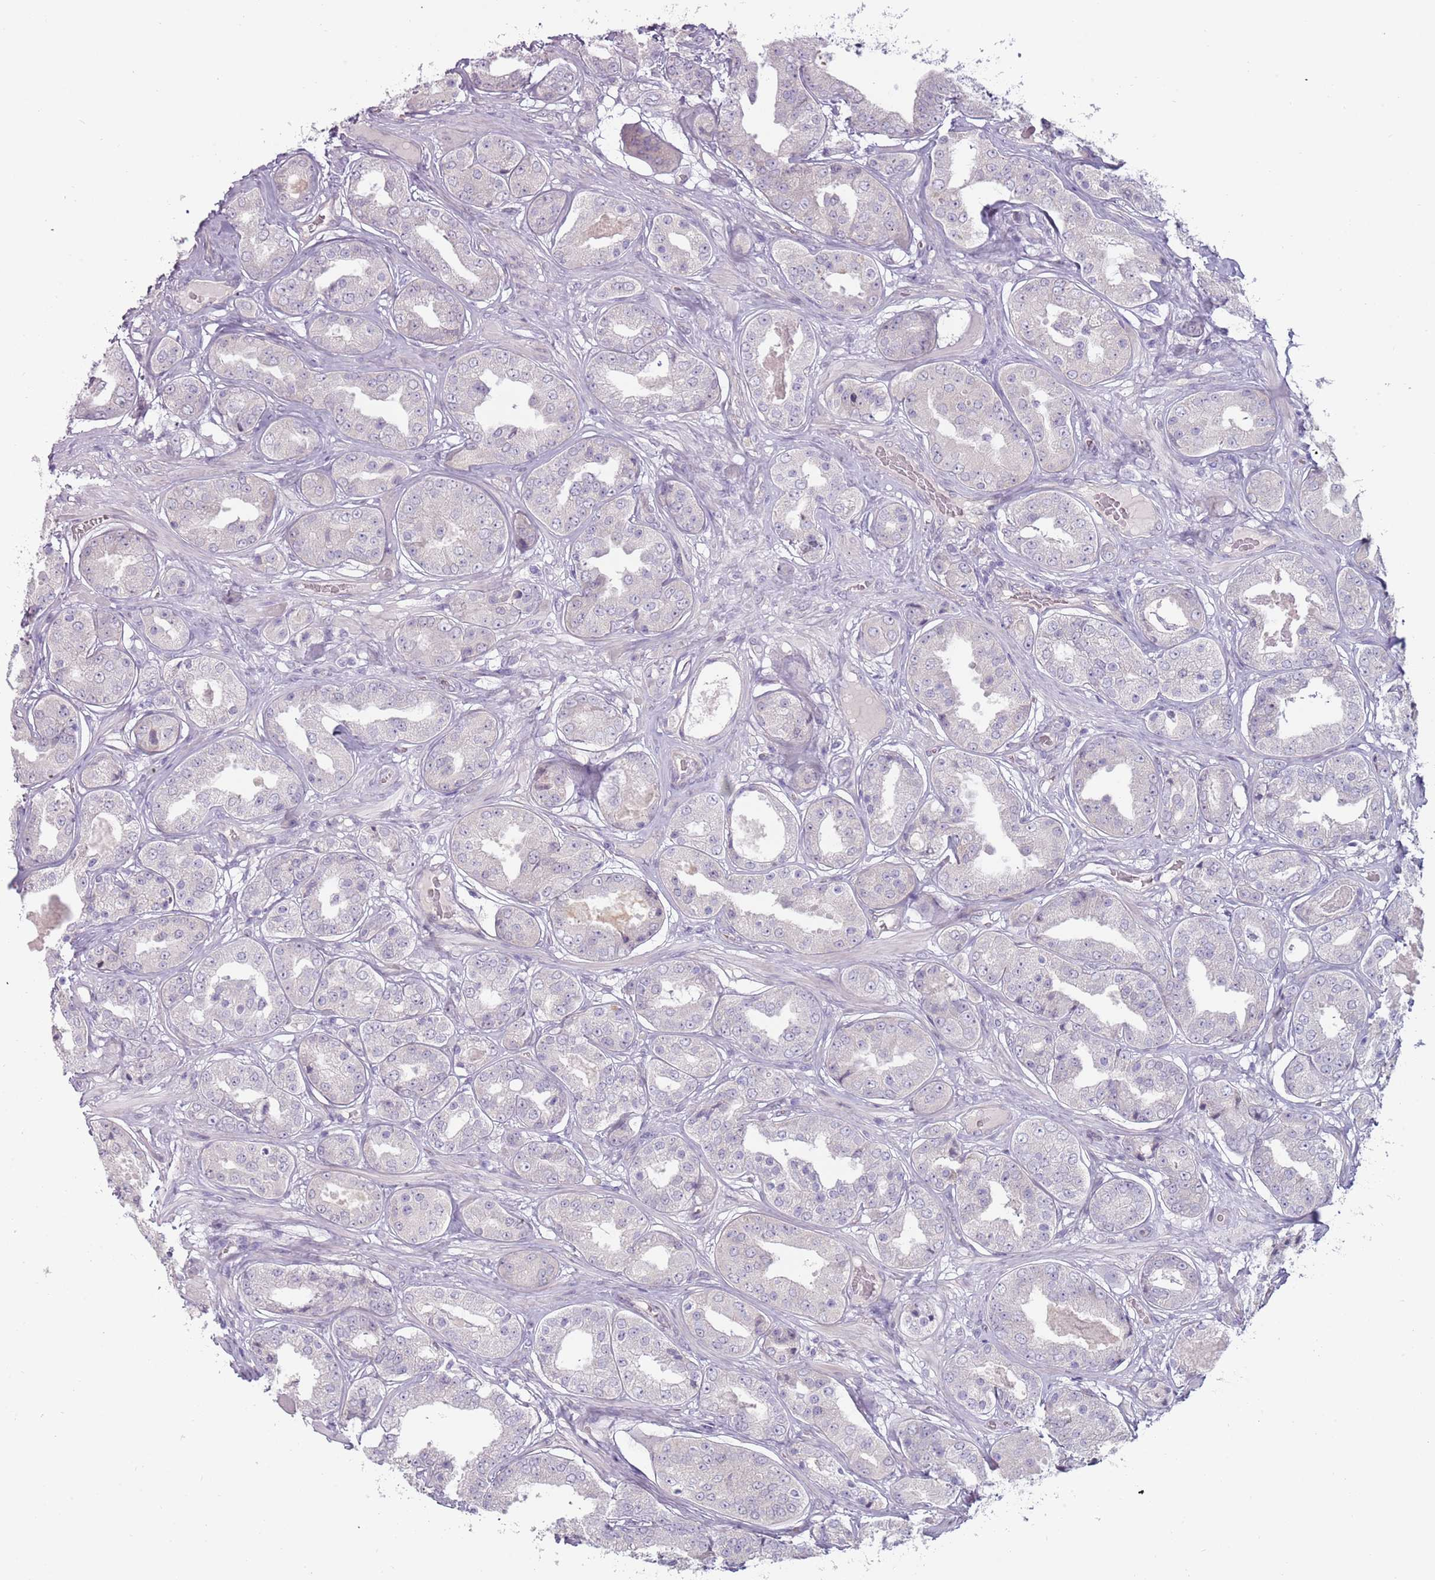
{"staining": {"intensity": "negative", "quantity": "none", "location": "none"}, "tissue": "prostate cancer", "cell_type": "Tumor cells", "image_type": "cancer", "snomed": [{"axis": "morphology", "description": "Adenocarcinoma, High grade"}, {"axis": "topography", "description": "Prostate"}], "caption": "Adenocarcinoma (high-grade) (prostate) was stained to show a protein in brown. There is no significant positivity in tumor cells. (Stains: DAB (3,3'-diaminobenzidine) immunohistochemistry (IHC) with hematoxylin counter stain, Microscopy: brightfield microscopy at high magnification).", "gene": "RFX2", "patient": {"sex": "male", "age": 63}}